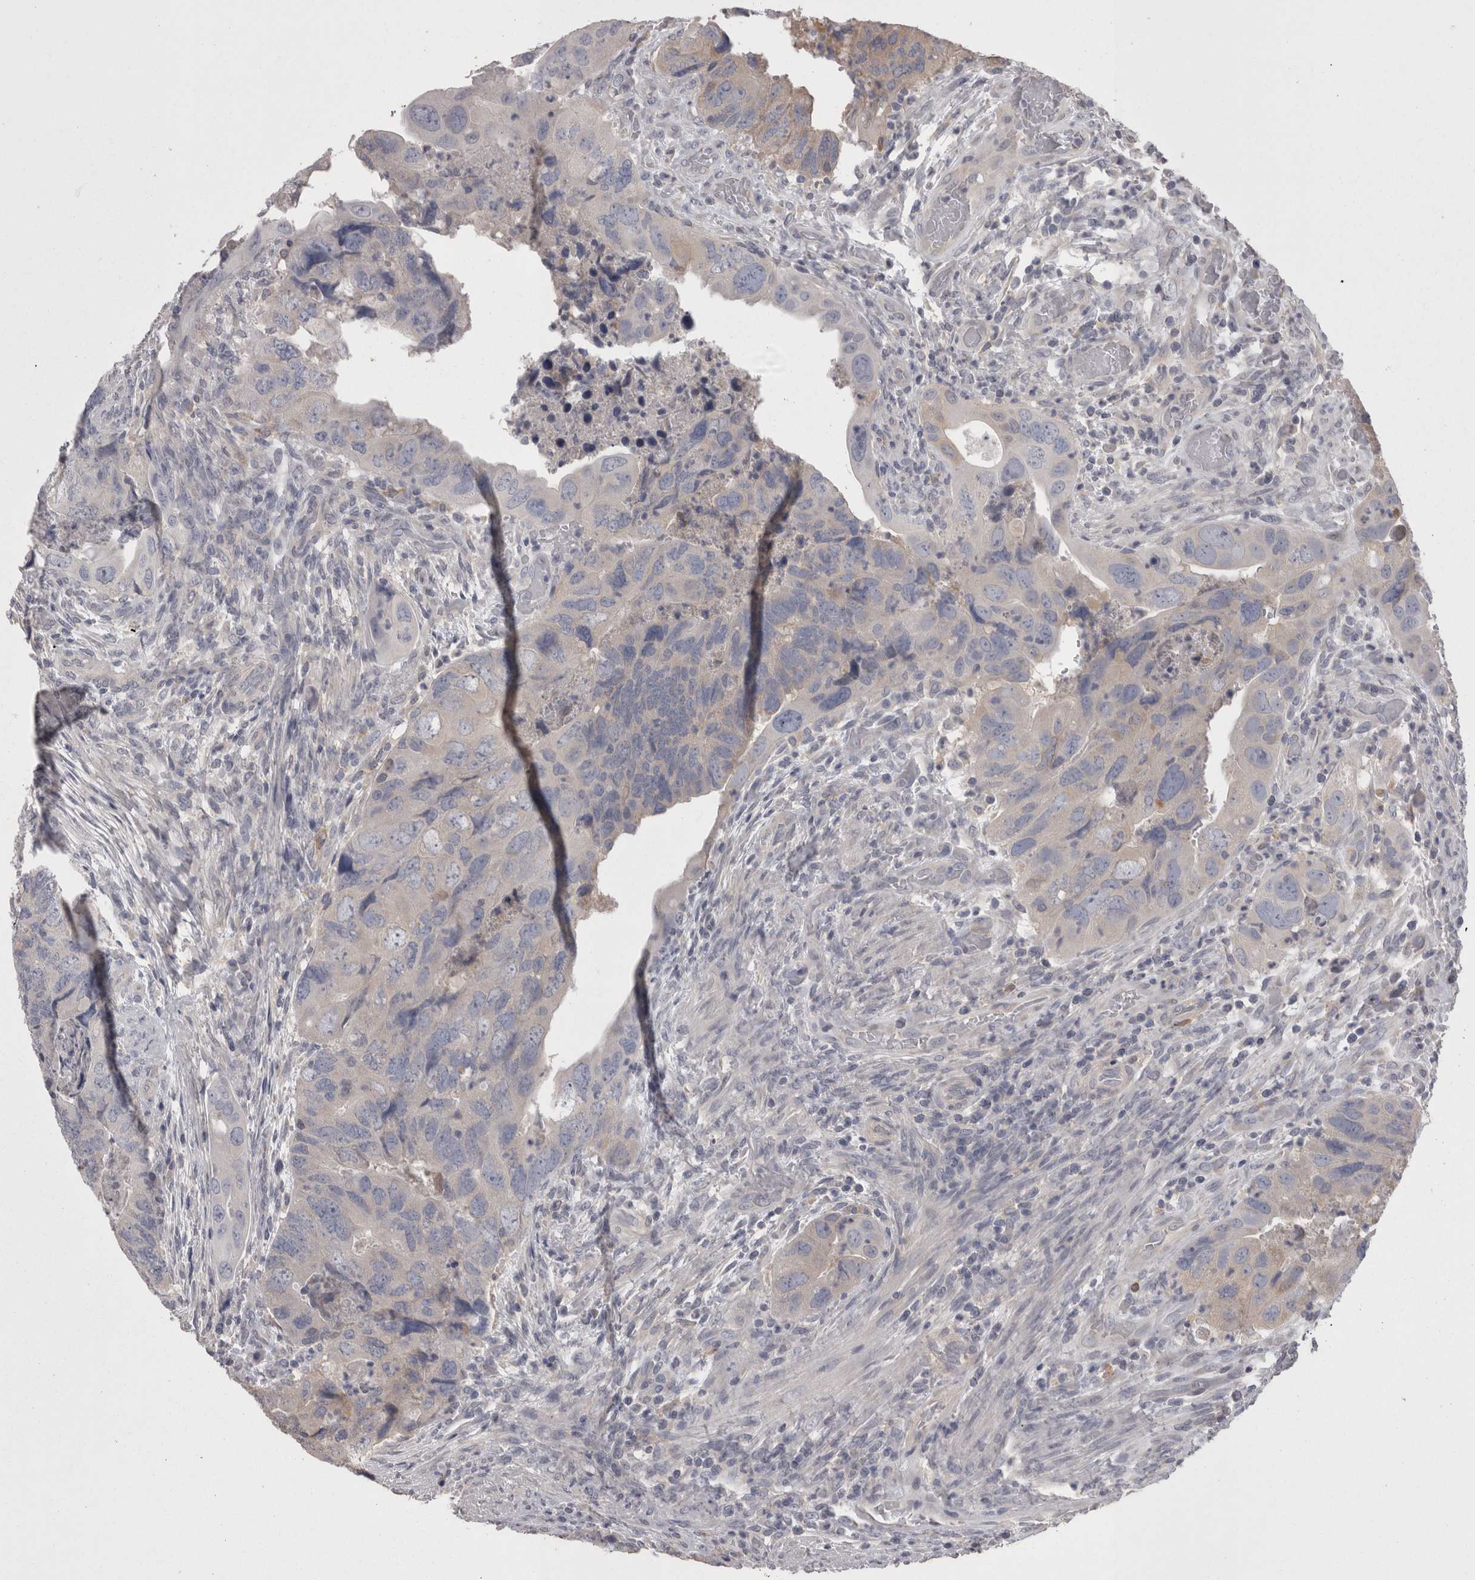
{"staining": {"intensity": "weak", "quantity": "<25%", "location": "cytoplasmic/membranous"}, "tissue": "colorectal cancer", "cell_type": "Tumor cells", "image_type": "cancer", "snomed": [{"axis": "morphology", "description": "Adenocarcinoma, NOS"}, {"axis": "topography", "description": "Rectum"}], "caption": "A histopathology image of human colorectal cancer is negative for staining in tumor cells.", "gene": "CAMK2D", "patient": {"sex": "male", "age": 63}}